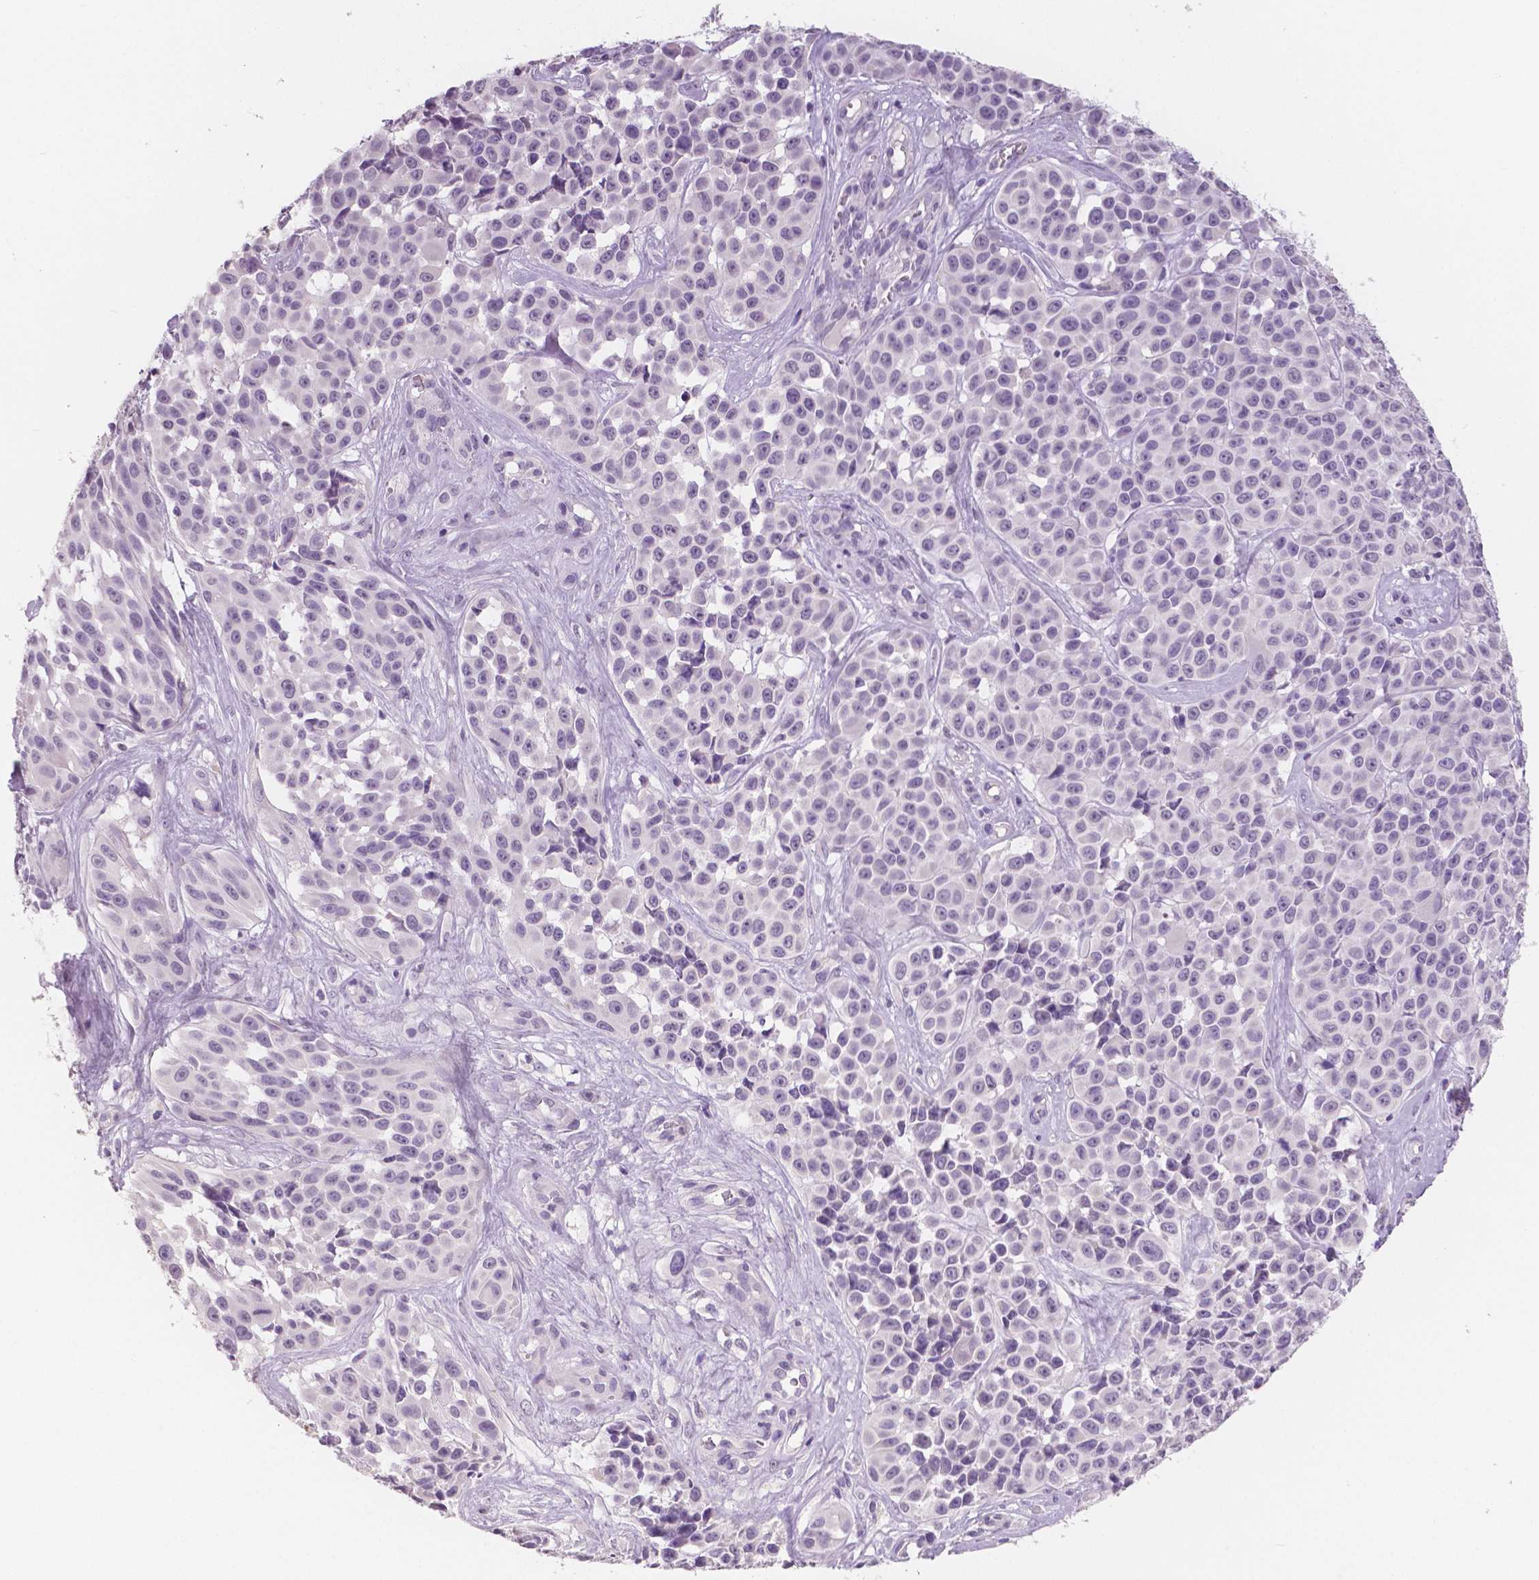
{"staining": {"intensity": "negative", "quantity": "none", "location": "none"}, "tissue": "melanoma", "cell_type": "Tumor cells", "image_type": "cancer", "snomed": [{"axis": "morphology", "description": "Malignant melanoma, NOS"}, {"axis": "topography", "description": "Skin"}], "caption": "DAB (3,3'-diaminobenzidine) immunohistochemical staining of melanoma shows no significant expression in tumor cells. Brightfield microscopy of immunohistochemistry stained with DAB (3,3'-diaminobenzidine) (brown) and hematoxylin (blue), captured at high magnification.", "gene": "TSPAN7", "patient": {"sex": "female", "age": 88}}